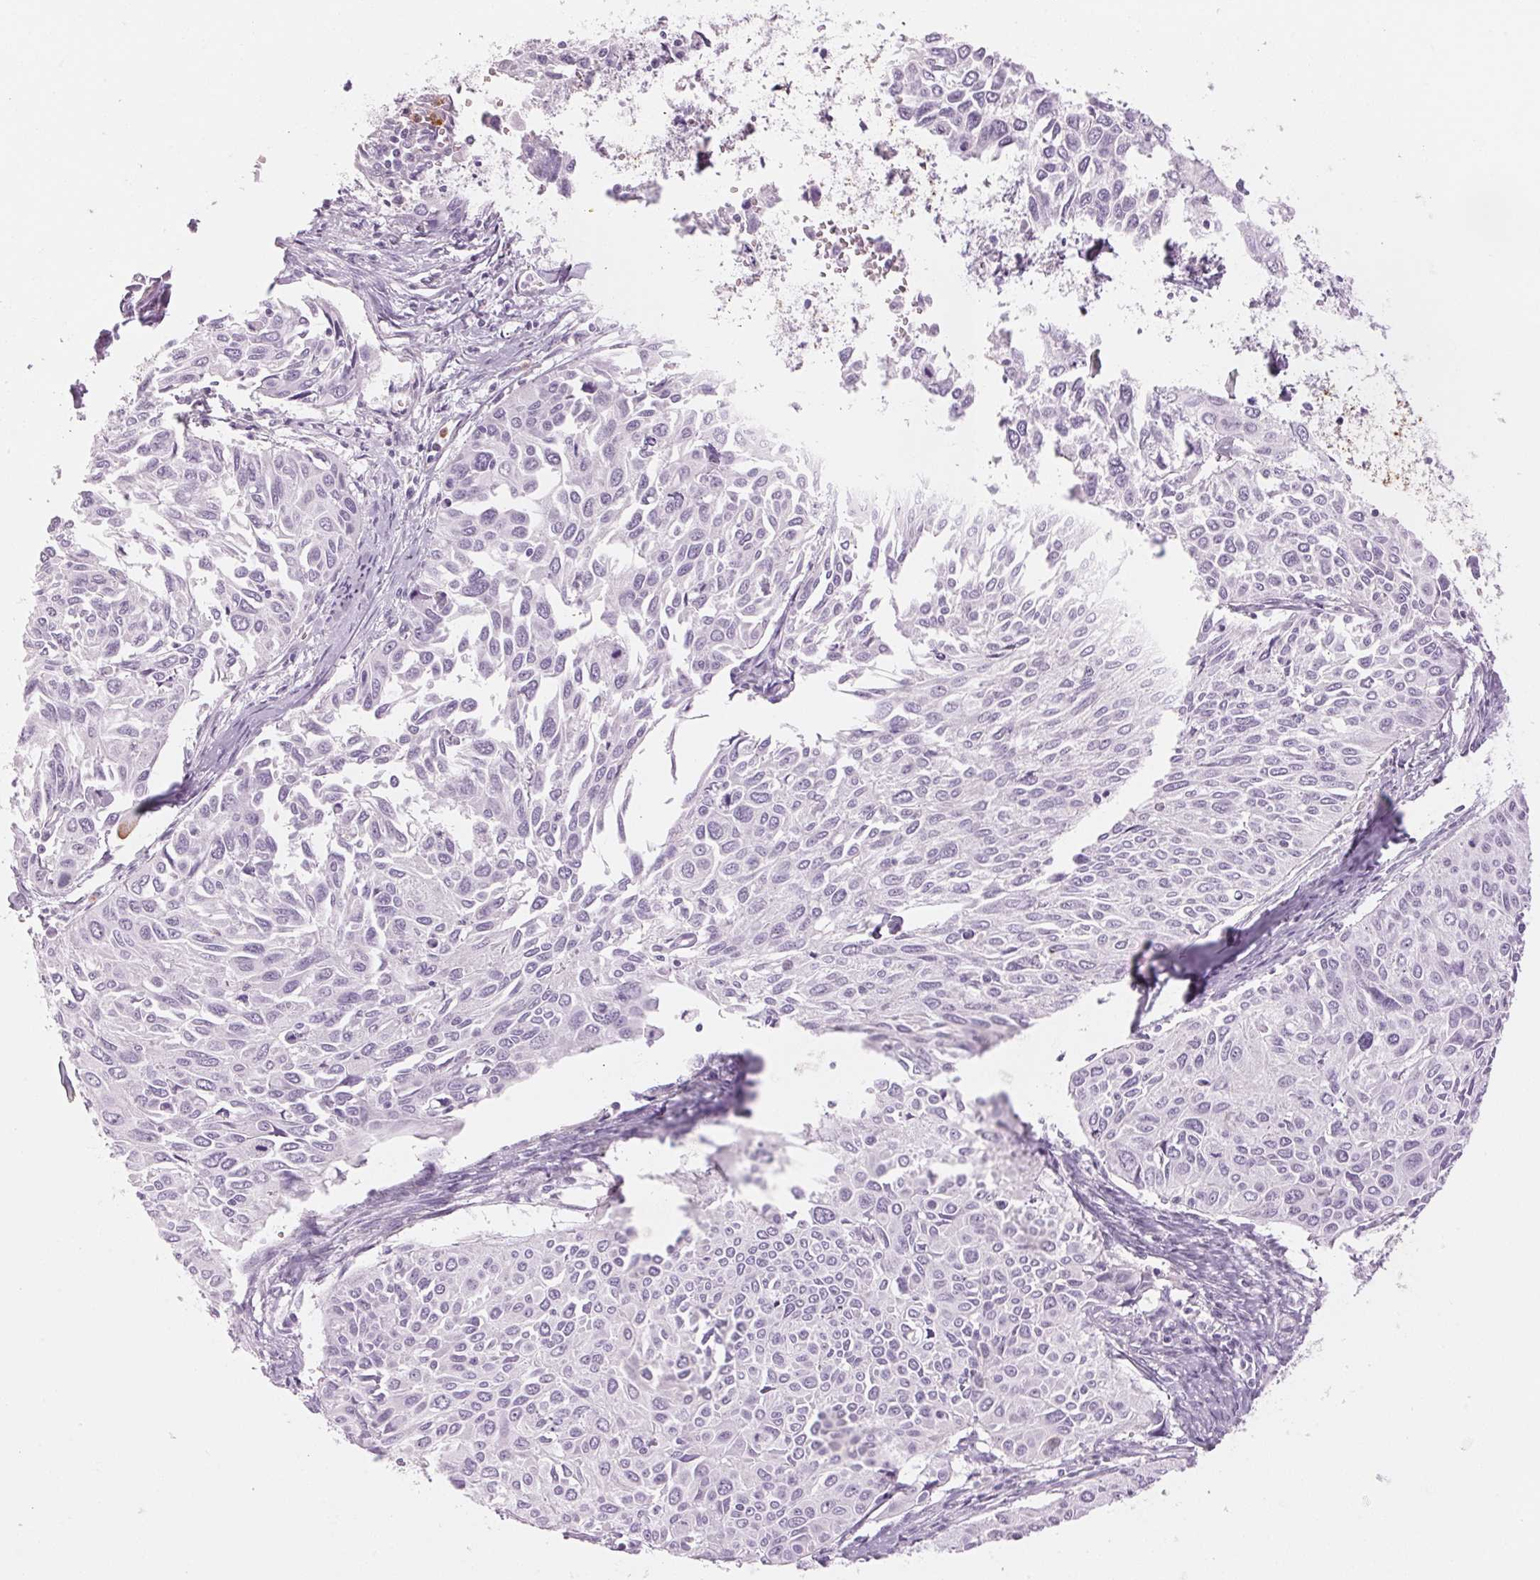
{"staining": {"intensity": "negative", "quantity": "none", "location": "none"}, "tissue": "cervical cancer", "cell_type": "Tumor cells", "image_type": "cancer", "snomed": [{"axis": "morphology", "description": "Squamous cell carcinoma, NOS"}, {"axis": "topography", "description": "Cervix"}], "caption": "Tumor cells are negative for brown protein staining in cervical squamous cell carcinoma.", "gene": "KLK7", "patient": {"sex": "female", "age": 50}}